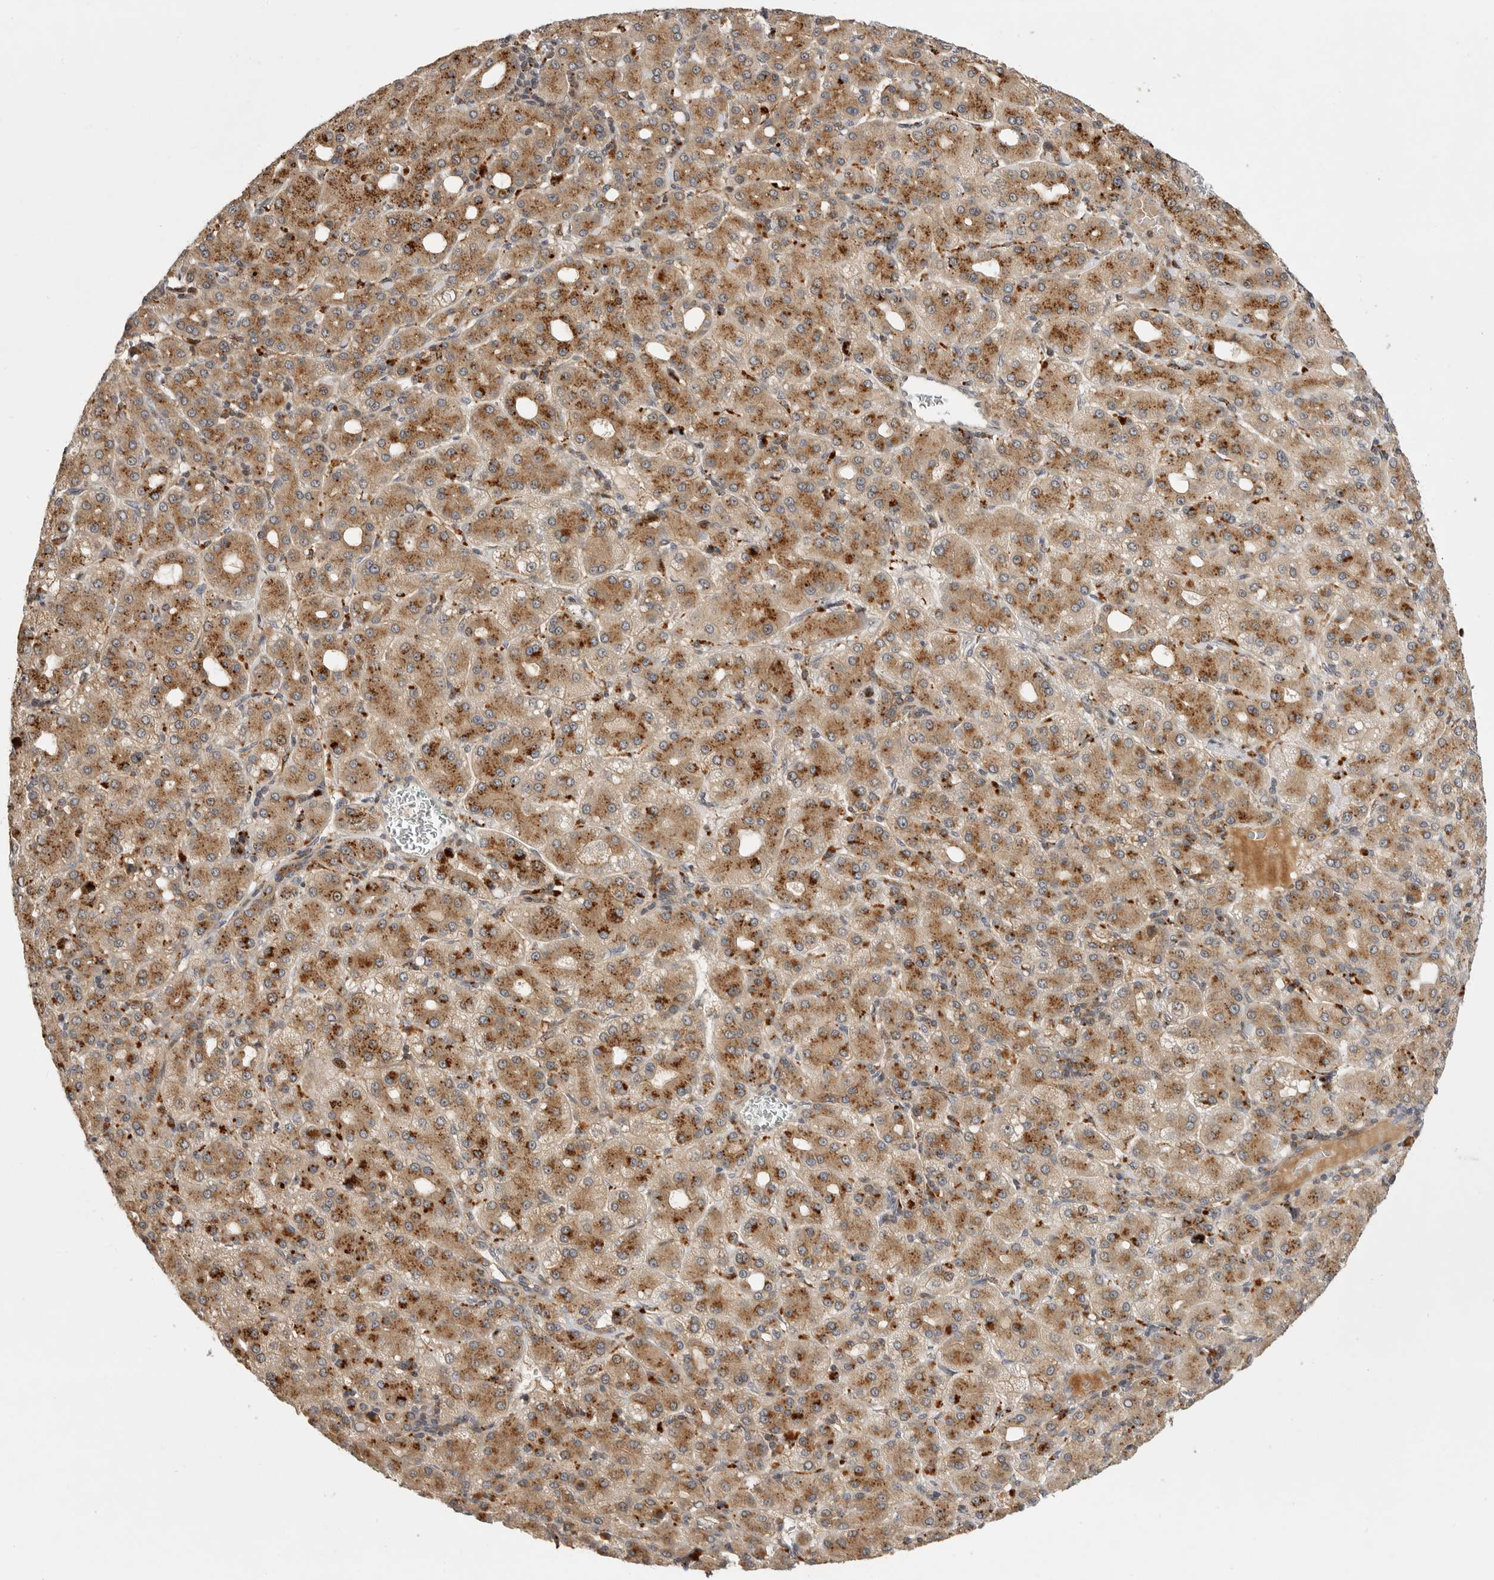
{"staining": {"intensity": "moderate", "quantity": ">75%", "location": "cytoplasmic/membranous"}, "tissue": "liver cancer", "cell_type": "Tumor cells", "image_type": "cancer", "snomed": [{"axis": "morphology", "description": "Carcinoma, Hepatocellular, NOS"}, {"axis": "topography", "description": "Liver"}], "caption": "A micrograph showing moderate cytoplasmic/membranous positivity in approximately >75% of tumor cells in liver cancer, as visualized by brown immunohistochemical staining.", "gene": "CSNK1G3", "patient": {"sex": "male", "age": 65}}